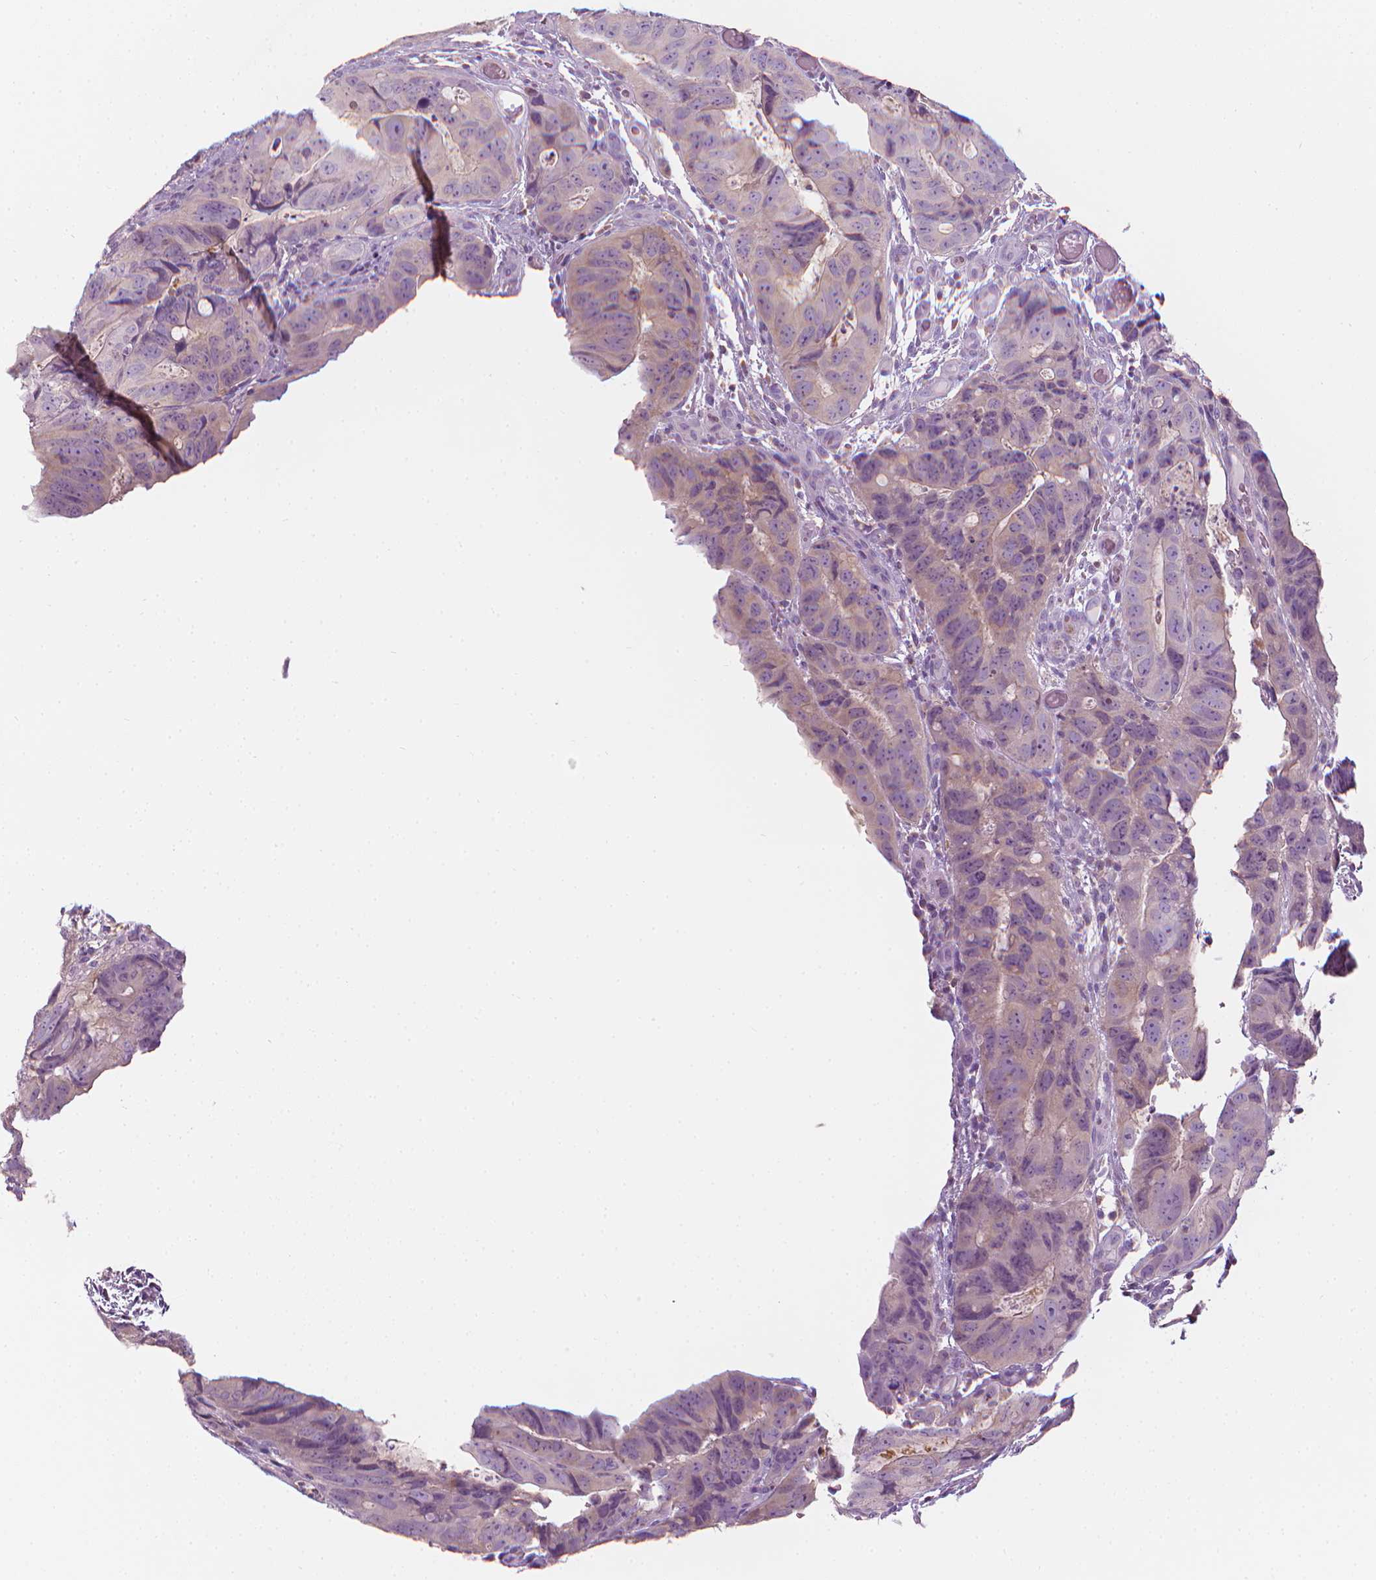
{"staining": {"intensity": "negative", "quantity": "none", "location": "none"}, "tissue": "colorectal cancer", "cell_type": "Tumor cells", "image_type": "cancer", "snomed": [{"axis": "morphology", "description": "Adenocarcinoma, NOS"}, {"axis": "topography", "description": "Colon"}], "caption": "Tumor cells are negative for brown protein staining in adenocarcinoma (colorectal).", "gene": "SHMT1", "patient": {"sex": "male", "age": 79}}